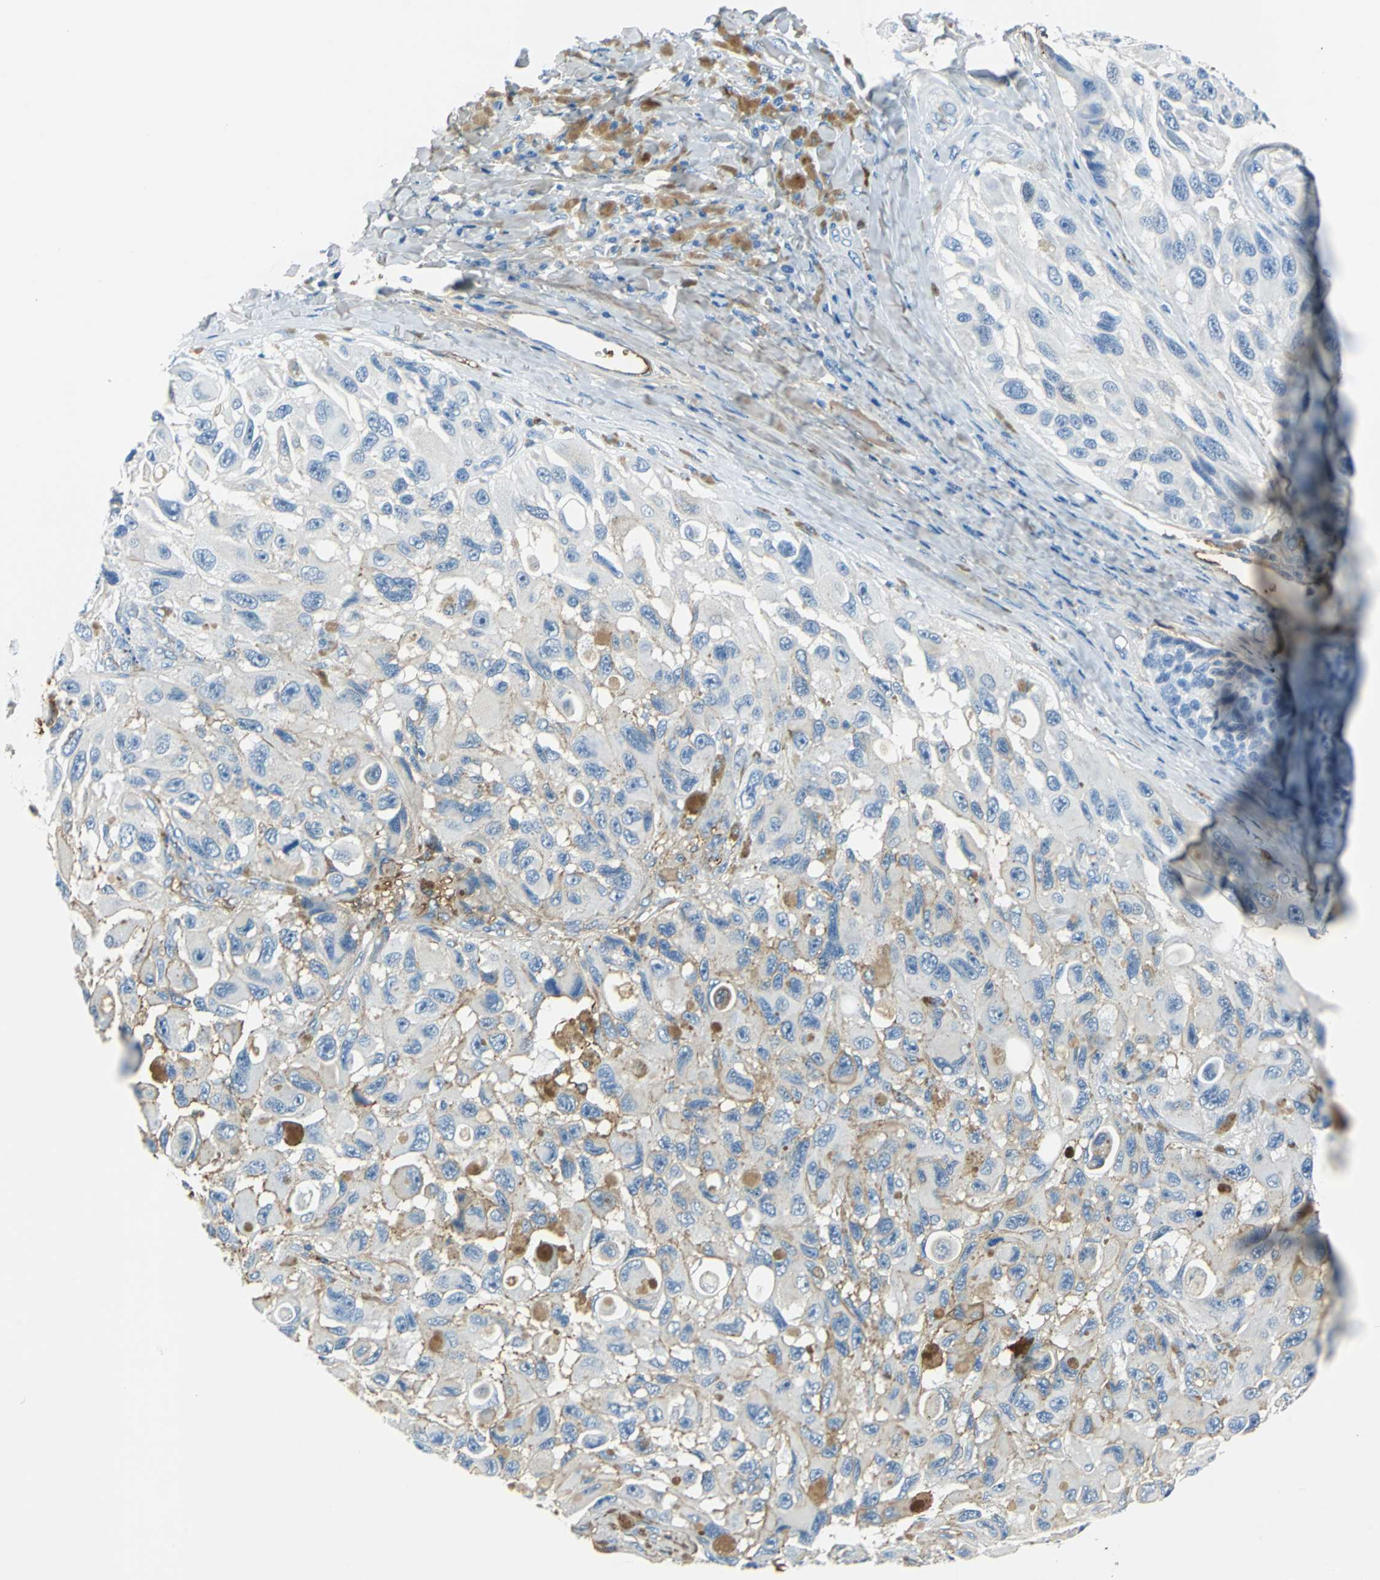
{"staining": {"intensity": "weak", "quantity": "<25%", "location": "cytoplasmic/membranous"}, "tissue": "melanoma", "cell_type": "Tumor cells", "image_type": "cancer", "snomed": [{"axis": "morphology", "description": "Malignant melanoma, NOS"}, {"axis": "topography", "description": "Skin"}], "caption": "High power microscopy photomicrograph of an immunohistochemistry (IHC) photomicrograph of melanoma, revealing no significant staining in tumor cells. The staining is performed using DAB (3,3'-diaminobenzidine) brown chromogen with nuclei counter-stained in using hematoxylin.", "gene": "ALB", "patient": {"sex": "female", "age": 73}}